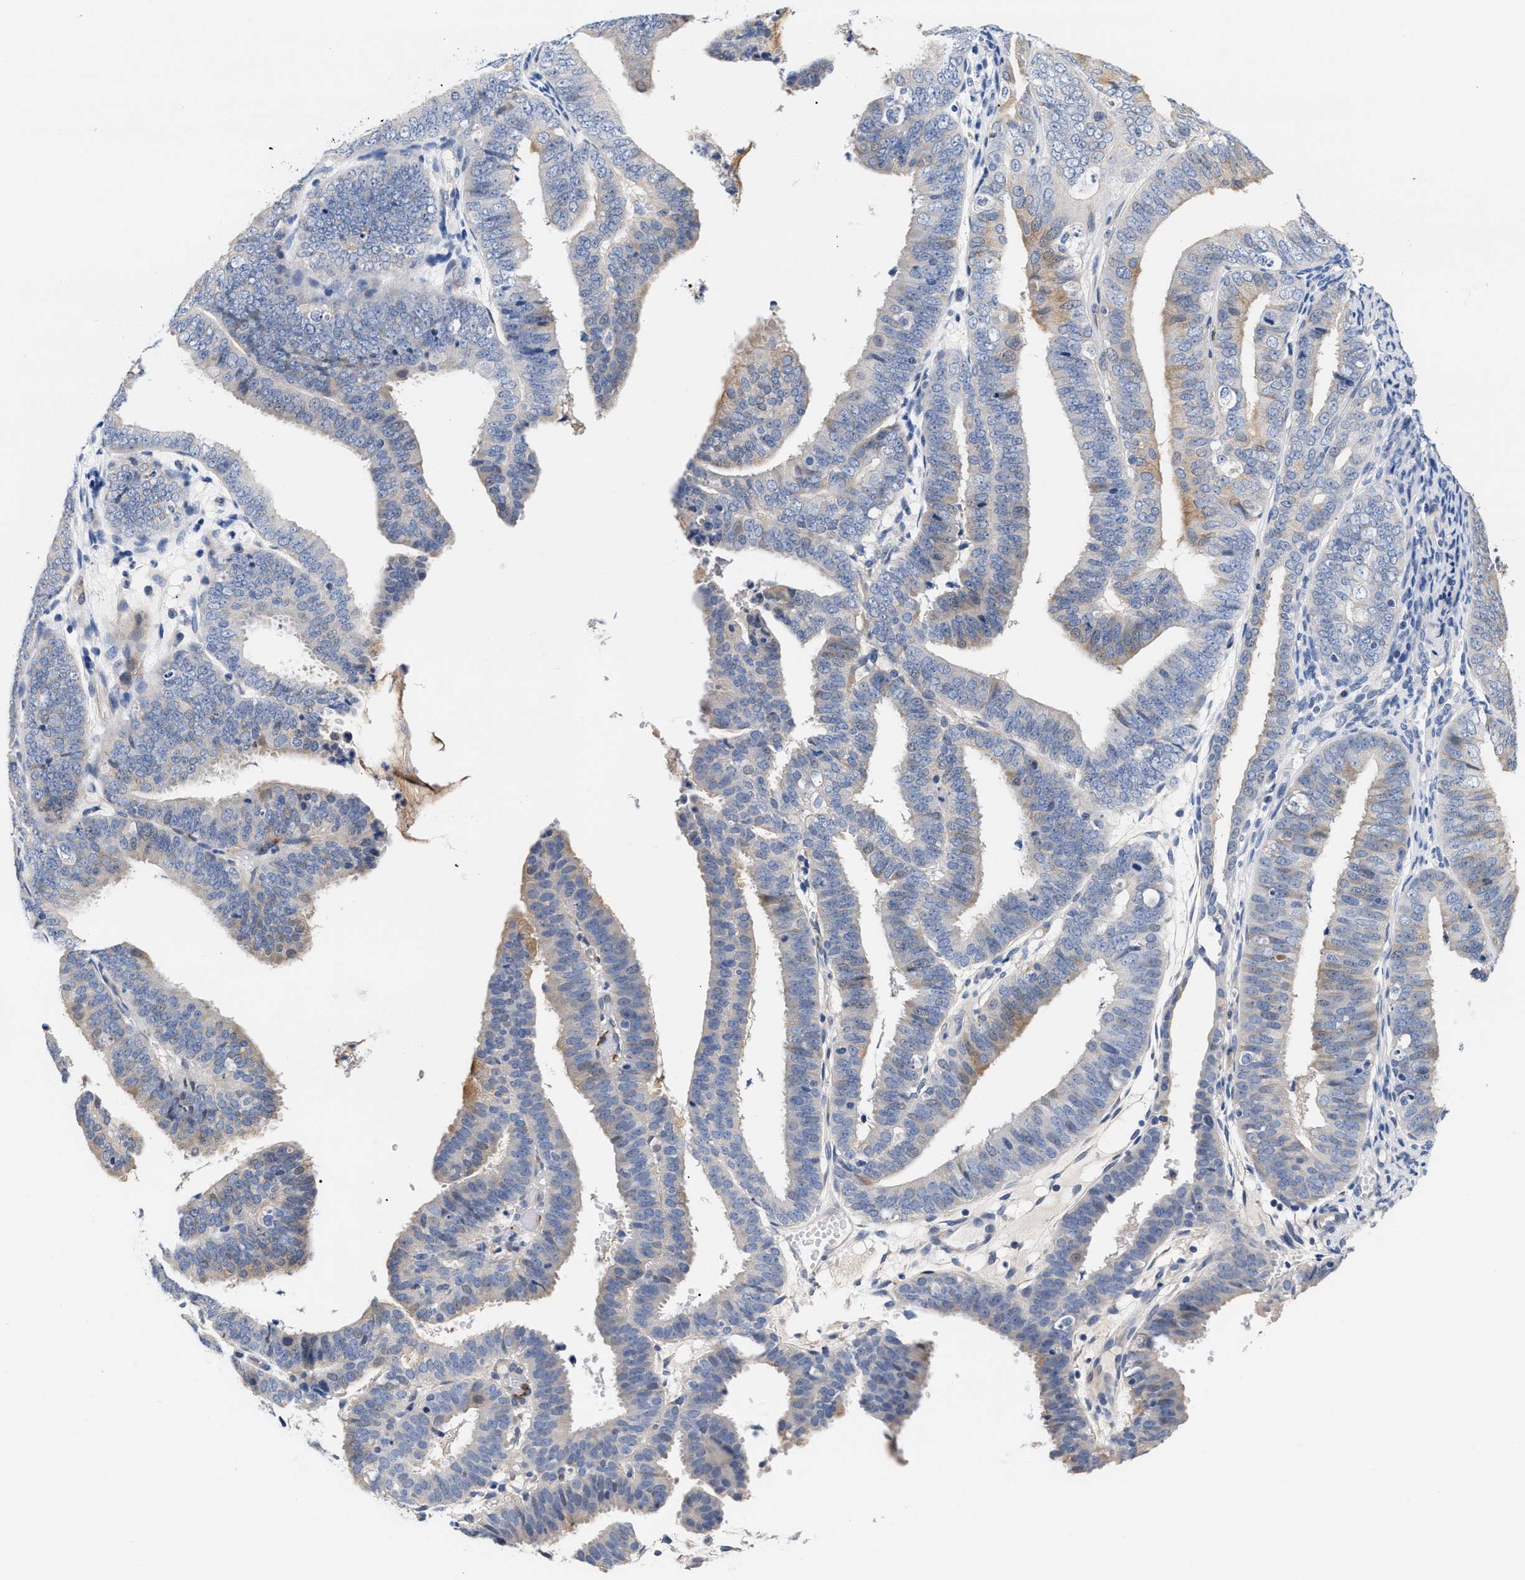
{"staining": {"intensity": "moderate", "quantity": "<25%", "location": "cytoplasmic/membranous"}, "tissue": "endometrial cancer", "cell_type": "Tumor cells", "image_type": "cancer", "snomed": [{"axis": "morphology", "description": "Adenocarcinoma, NOS"}, {"axis": "topography", "description": "Endometrium"}], "caption": "IHC (DAB (3,3'-diaminobenzidine)) staining of human endometrial adenocarcinoma displays moderate cytoplasmic/membranous protein staining in about <25% of tumor cells.", "gene": "ACTL7B", "patient": {"sex": "female", "age": 63}}